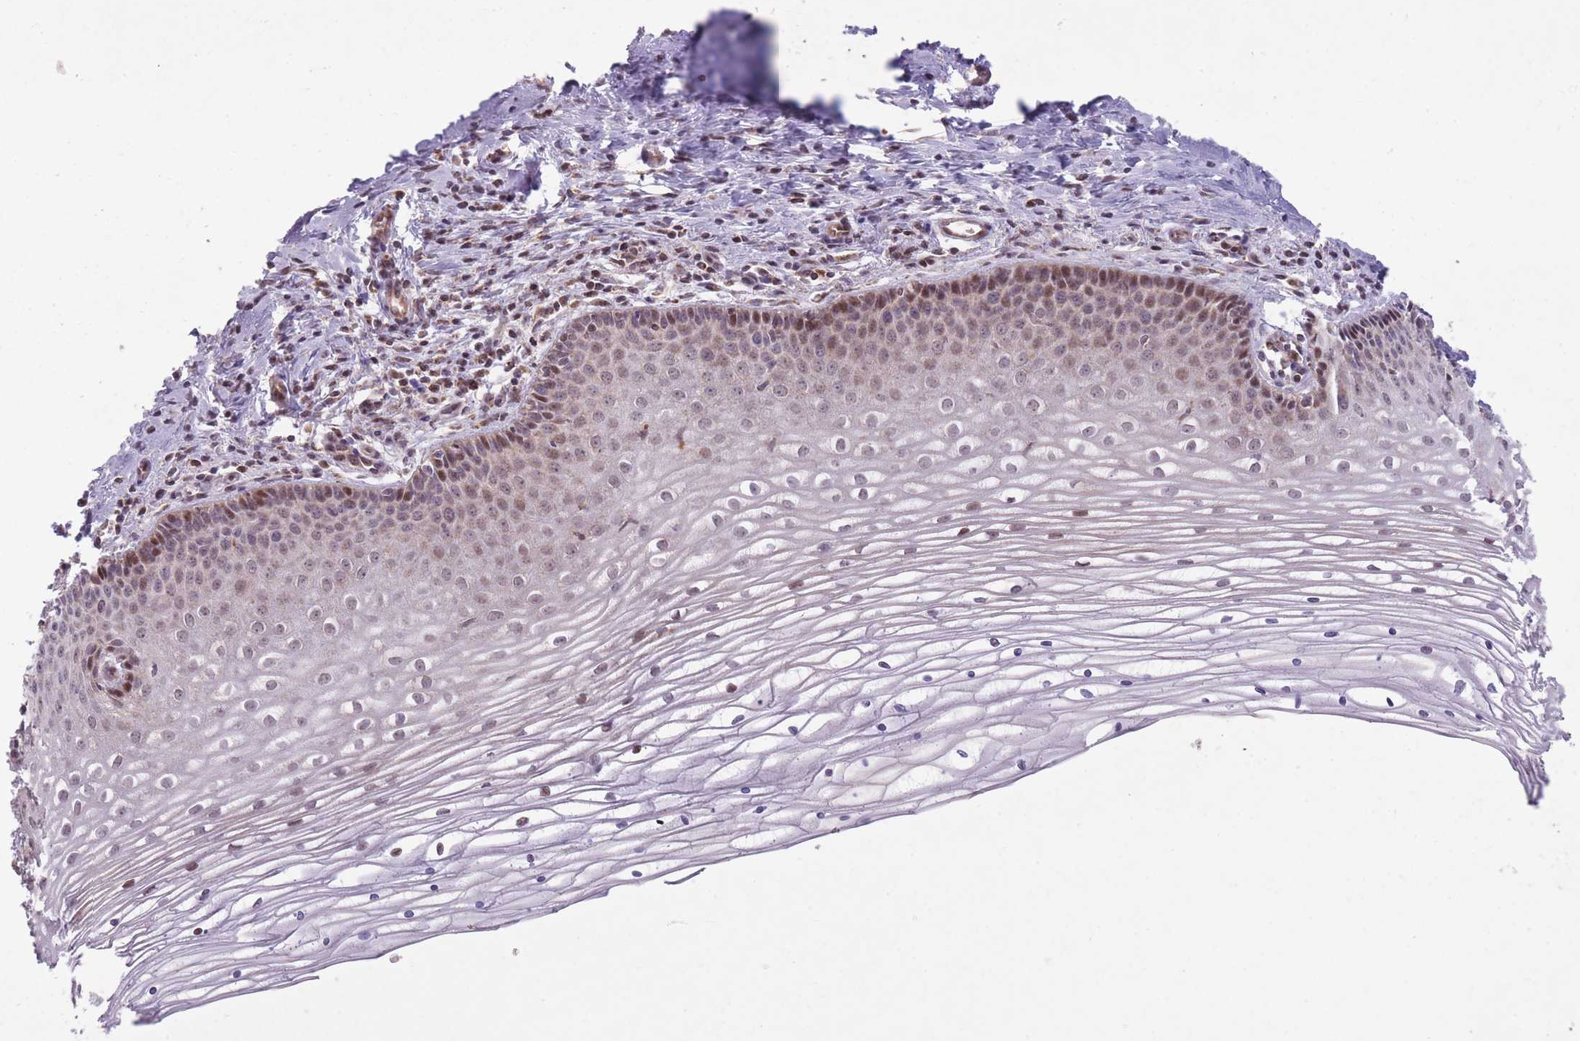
{"staining": {"intensity": "strong", "quantity": ">75%", "location": "cytoplasmic/membranous,nuclear"}, "tissue": "cervix", "cell_type": "Glandular cells", "image_type": "normal", "snomed": [{"axis": "morphology", "description": "Normal tissue, NOS"}, {"axis": "topography", "description": "Cervix"}], "caption": "The histopathology image exhibits staining of unremarkable cervix, revealing strong cytoplasmic/membranous,nuclear protein expression (brown color) within glandular cells. (DAB IHC with brightfield microscopy, high magnification).", "gene": "DPYSL4", "patient": {"sex": "female", "age": 47}}